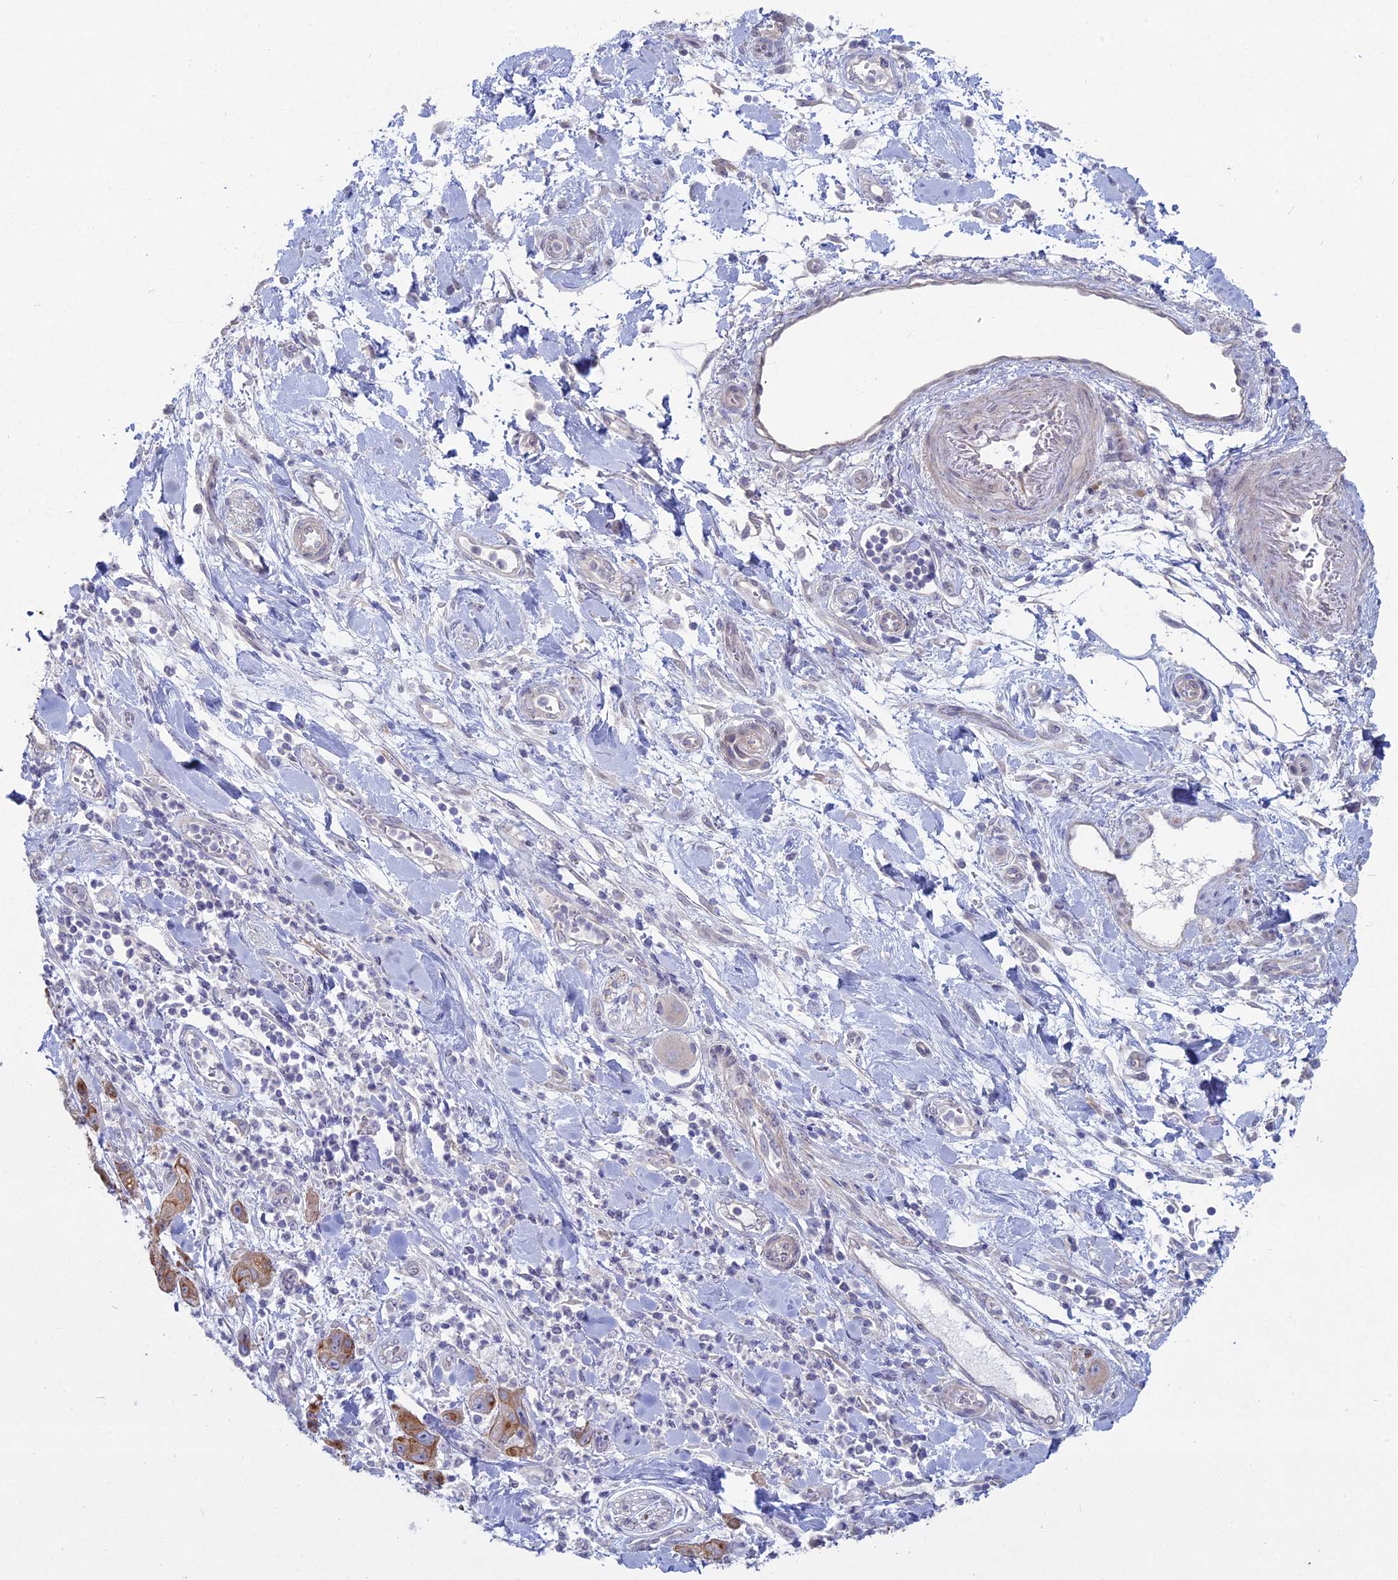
{"staining": {"intensity": "moderate", "quantity": ">75%", "location": "cytoplasmic/membranous"}, "tissue": "pancreatic cancer", "cell_type": "Tumor cells", "image_type": "cancer", "snomed": [{"axis": "morphology", "description": "Adenocarcinoma, NOS"}, {"axis": "topography", "description": "Pancreas"}], "caption": "This is a photomicrograph of IHC staining of pancreatic adenocarcinoma, which shows moderate staining in the cytoplasmic/membranous of tumor cells.", "gene": "MYO5B", "patient": {"sex": "female", "age": 78}}